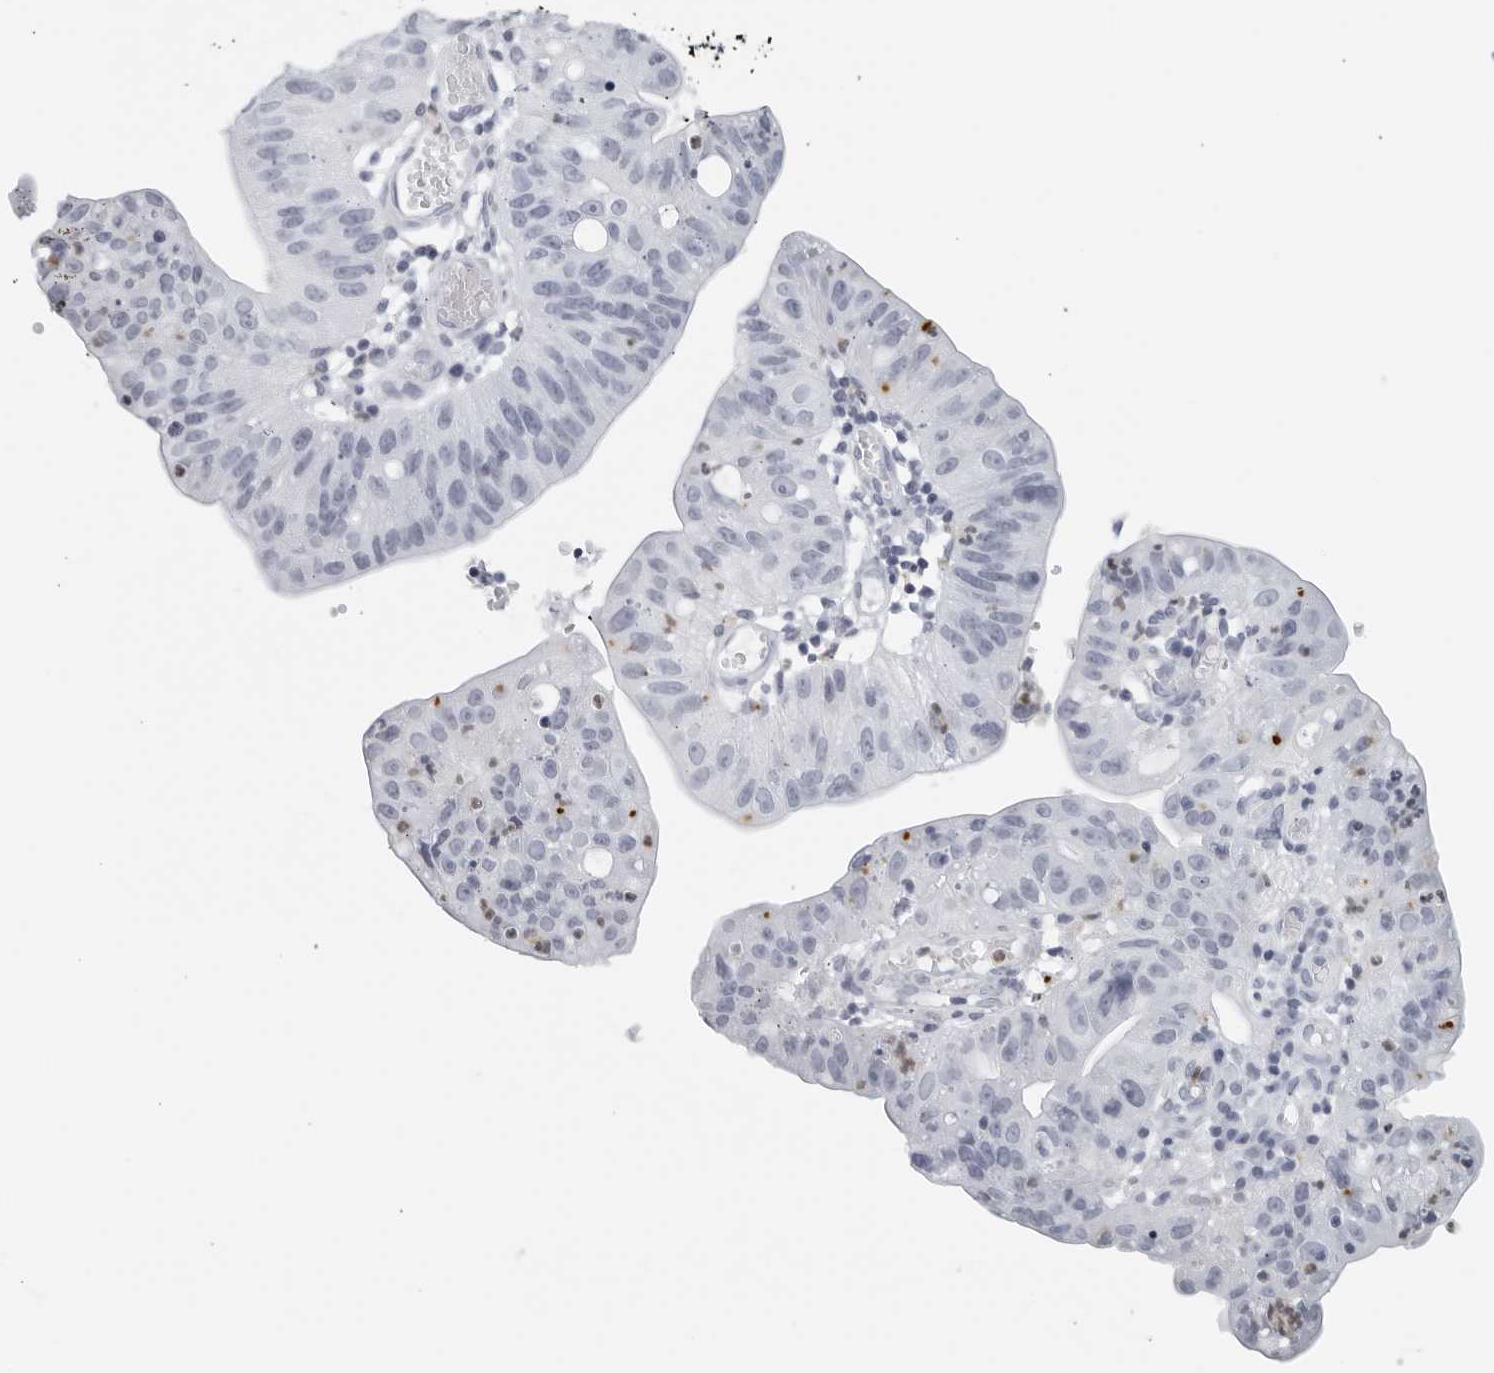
{"staining": {"intensity": "negative", "quantity": "none", "location": "none"}, "tissue": "stomach cancer", "cell_type": "Tumor cells", "image_type": "cancer", "snomed": [{"axis": "morphology", "description": "Adenocarcinoma, NOS"}, {"axis": "topography", "description": "Stomach"}], "caption": "There is no significant positivity in tumor cells of stomach adenocarcinoma.", "gene": "KLK7", "patient": {"sex": "male", "age": 59}}